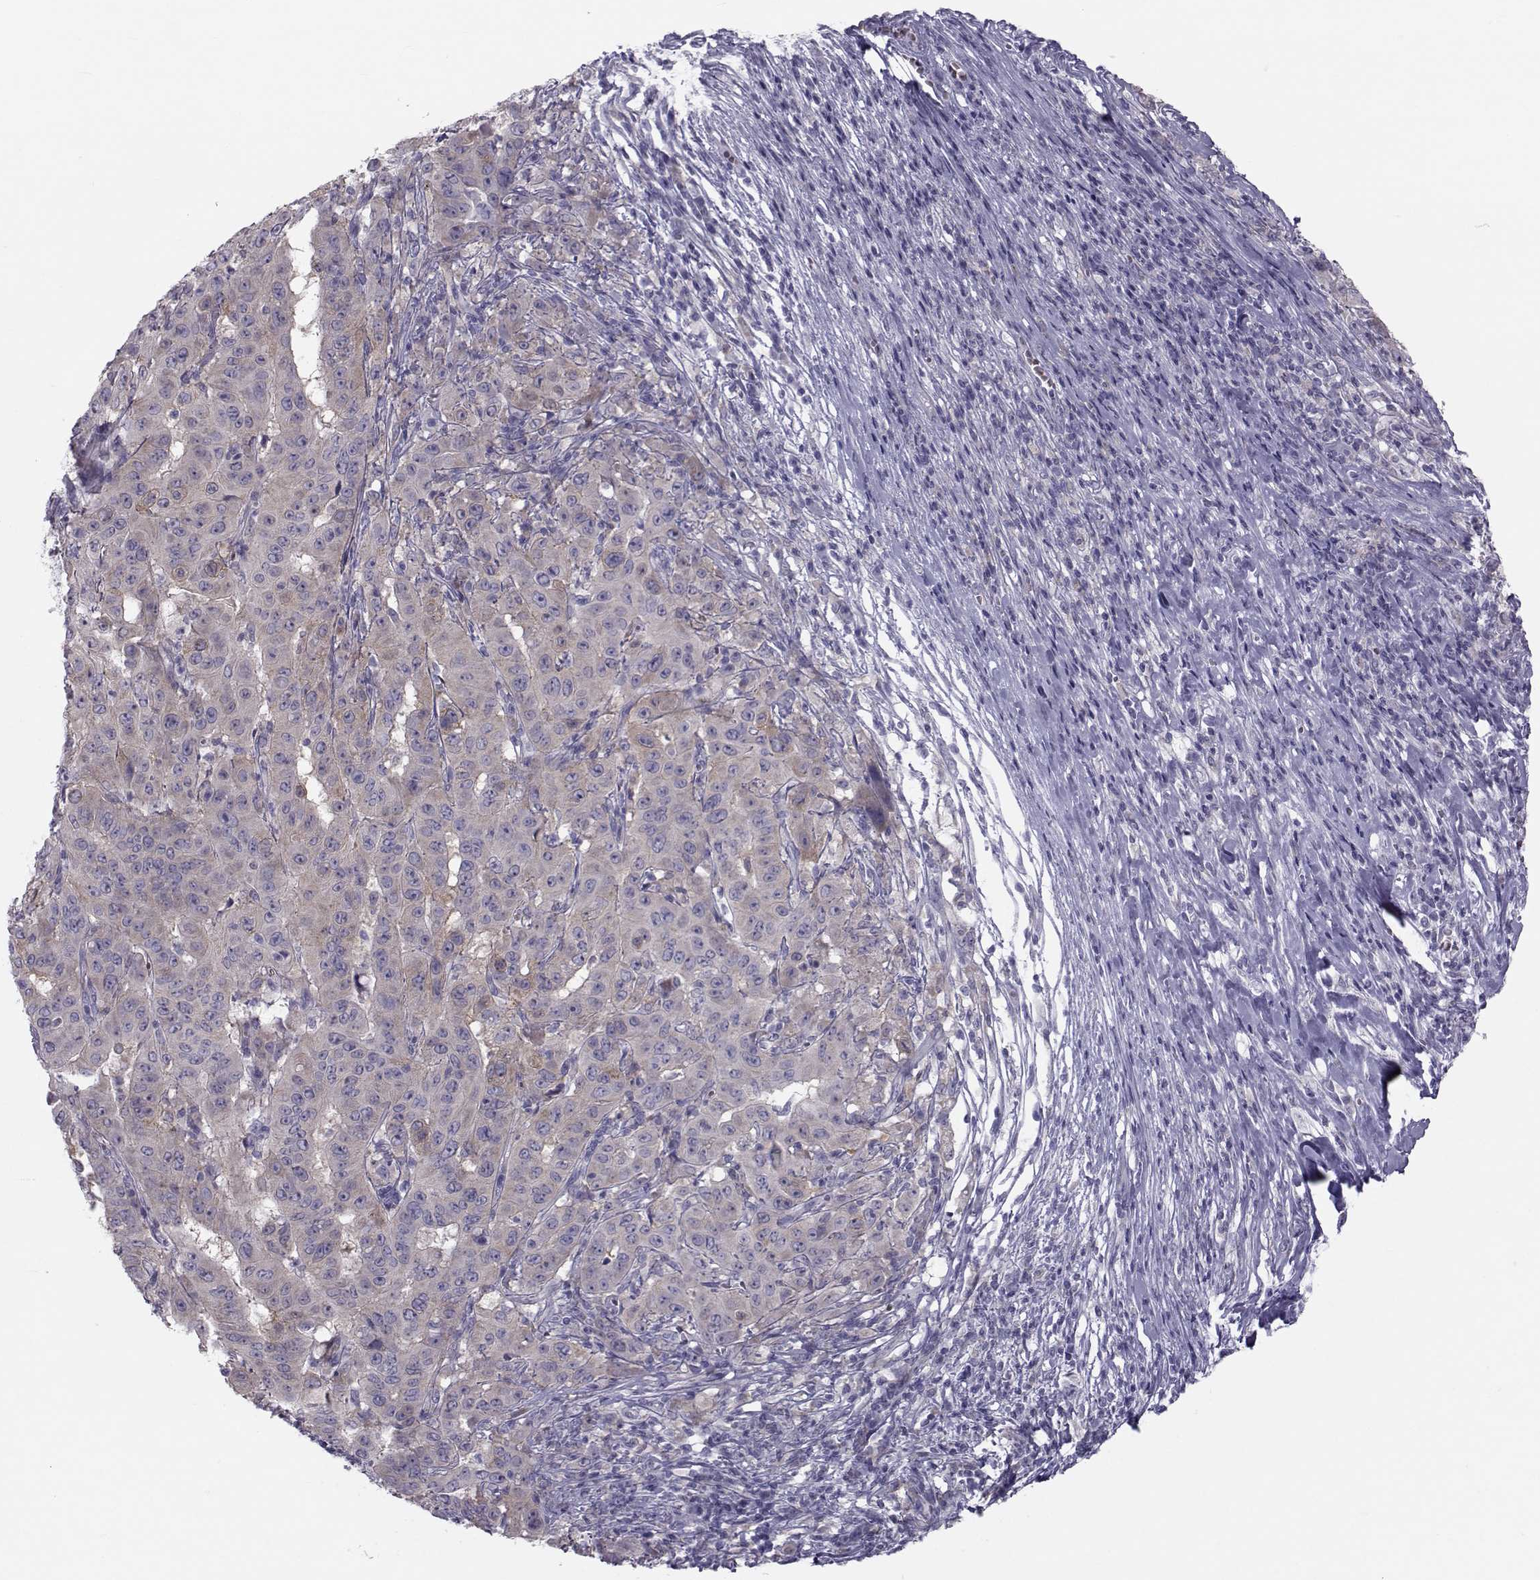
{"staining": {"intensity": "negative", "quantity": "none", "location": "none"}, "tissue": "pancreatic cancer", "cell_type": "Tumor cells", "image_type": "cancer", "snomed": [{"axis": "morphology", "description": "Adenocarcinoma, NOS"}, {"axis": "topography", "description": "Pancreas"}], "caption": "Immunohistochemistry of pancreatic cancer exhibits no staining in tumor cells. The staining was performed using DAB (3,3'-diaminobenzidine) to visualize the protein expression in brown, while the nuclei were stained in blue with hematoxylin (Magnification: 20x).", "gene": "GARIN3", "patient": {"sex": "male", "age": 63}}